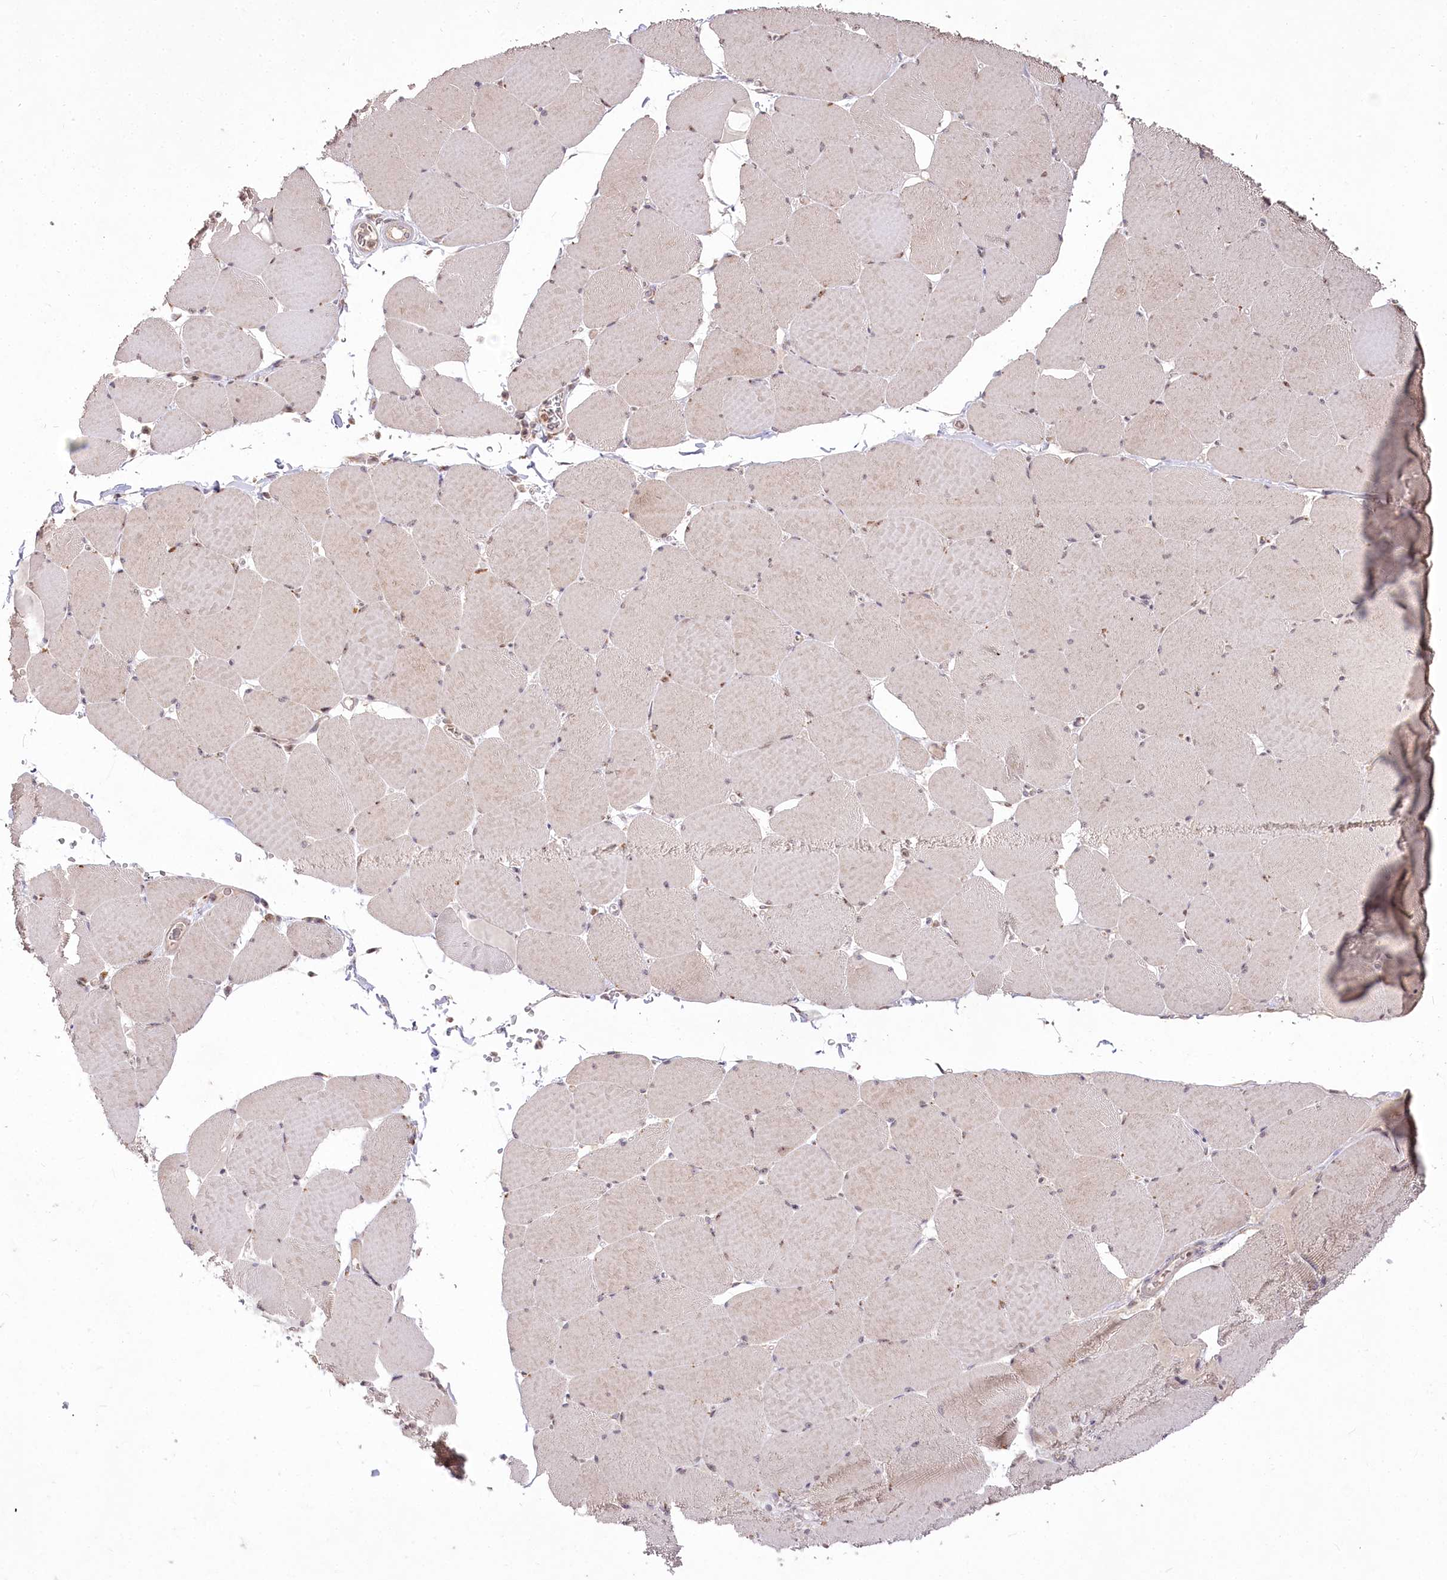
{"staining": {"intensity": "moderate", "quantity": "25%-75%", "location": "cytoplasmic/membranous,nuclear"}, "tissue": "skeletal muscle", "cell_type": "Myocytes", "image_type": "normal", "snomed": [{"axis": "morphology", "description": "Normal tissue, NOS"}, {"axis": "topography", "description": "Skeletal muscle"}, {"axis": "topography", "description": "Head-Neck"}], "caption": "DAB immunohistochemical staining of unremarkable skeletal muscle displays moderate cytoplasmic/membranous,nuclear protein staining in about 25%-75% of myocytes. (Stains: DAB (3,3'-diaminobenzidine) in brown, nuclei in blue, Microscopy: brightfield microscopy at high magnification).", "gene": "STT3B", "patient": {"sex": "male", "age": 66}}